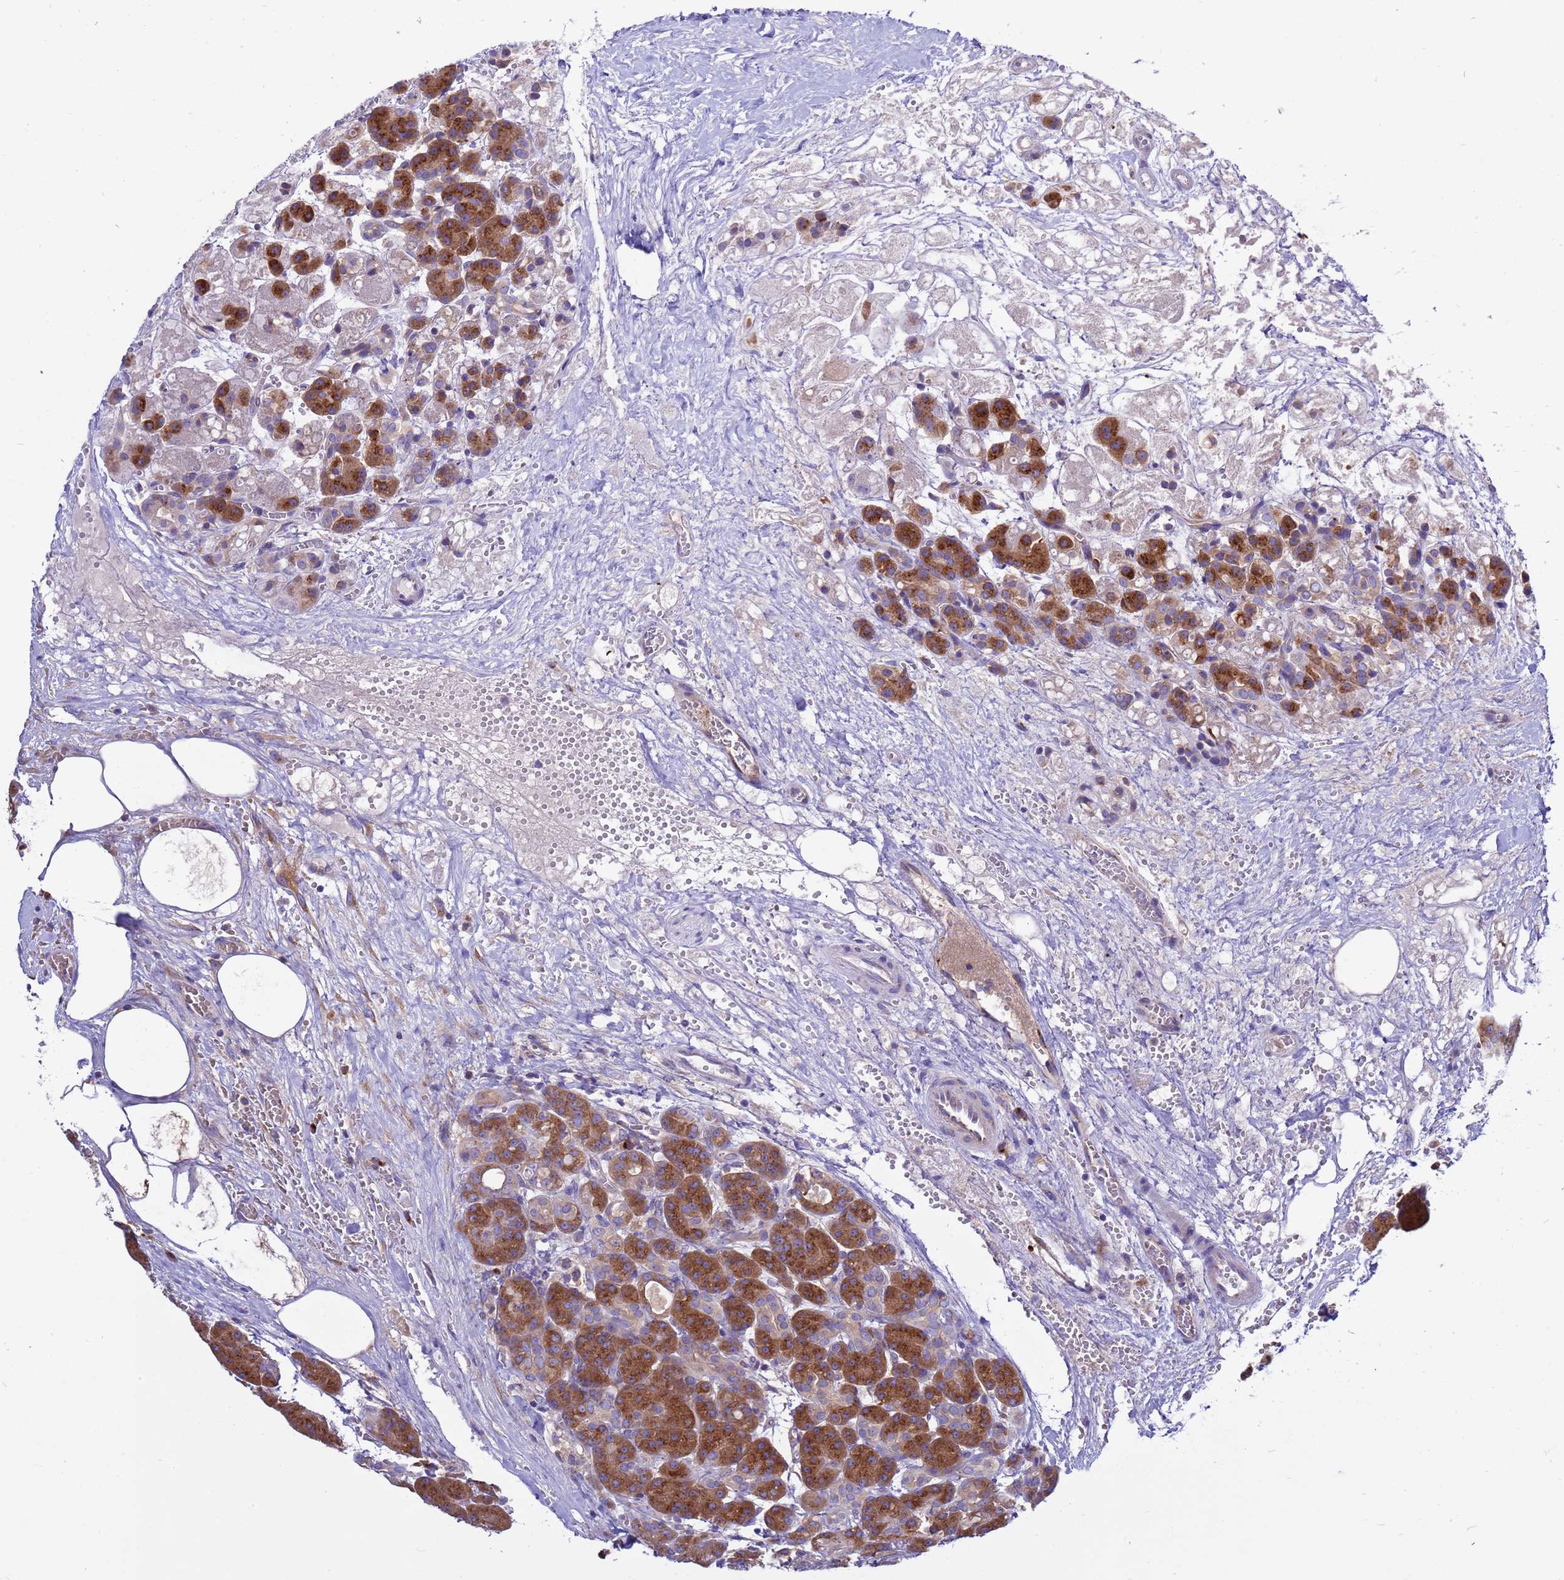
{"staining": {"intensity": "strong", "quantity": ">75%", "location": "cytoplasmic/membranous"}, "tissue": "pancreas", "cell_type": "Exocrine glandular cells", "image_type": "normal", "snomed": [{"axis": "morphology", "description": "Normal tissue, NOS"}, {"axis": "topography", "description": "Pancreas"}], "caption": "Immunohistochemistry (IHC) (DAB (3,3'-diaminobenzidine)) staining of benign pancreas displays strong cytoplasmic/membranous protein positivity in approximately >75% of exocrine glandular cells. (DAB (3,3'-diaminobenzidine) = brown stain, brightfield microscopy at high magnification).", "gene": "ANAPC1", "patient": {"sex": "male", "age": 63}}